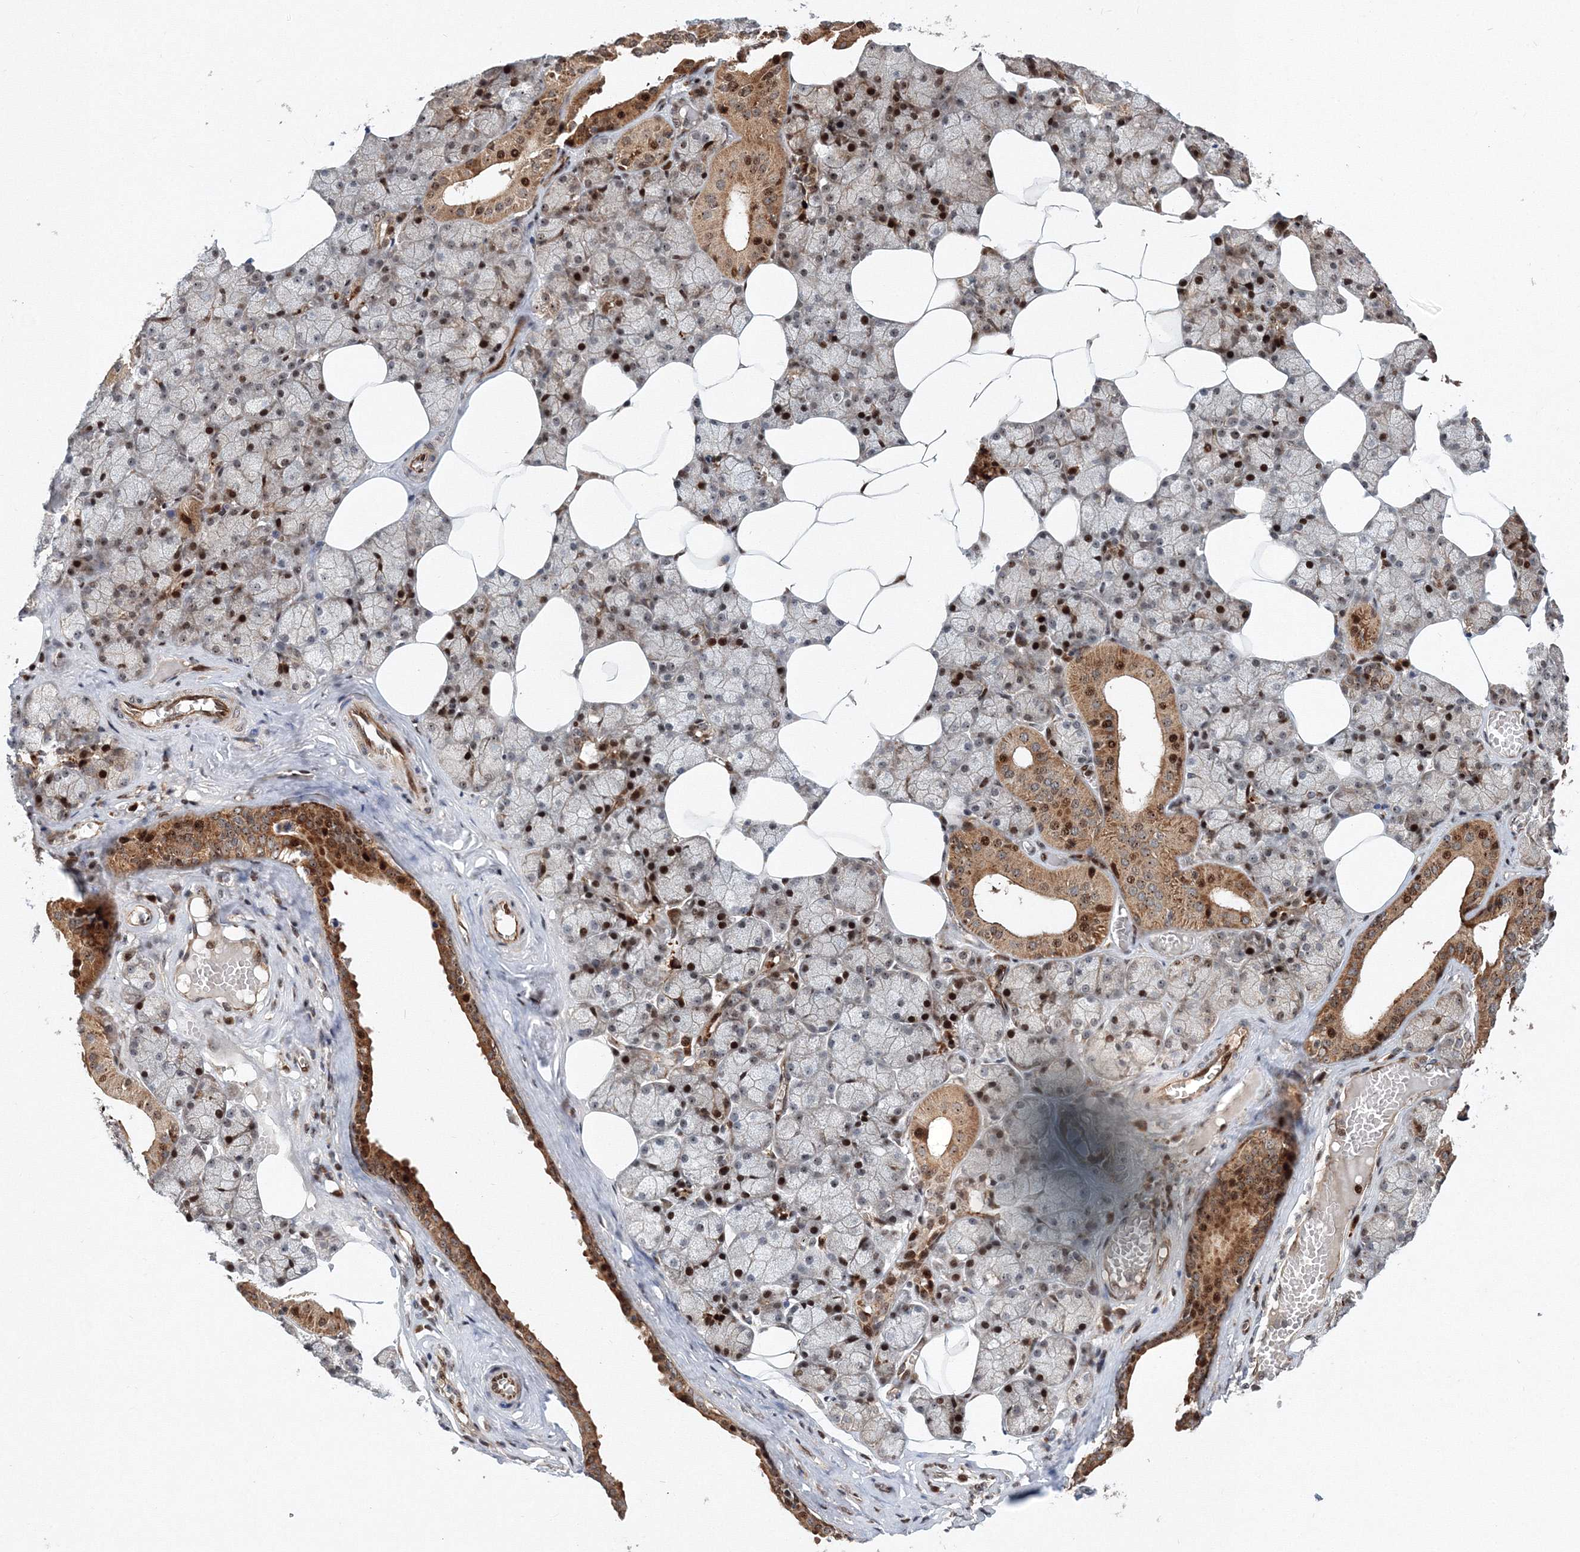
{"staining": {"intensity": "strong", "quantity": "<25%", "location": "cytoplasmic/membranous,nuclear"}, "tissue": "salivary gland", "cell_type": "Glandular cells", "image_type": "normal", "snomed": [{"axis": "morphology", "description": "Normal tissue, NOS"}, {"axis": "topography", "description": "Salivary gland"}], "caption": "This image displays immunohistochemistry (IHC) staining of benign human salivary gland, with medium strong cytoplasmic/membranous,nuclear positivity in about <25% of glandular cells.", "gene": "ANKAR", "patient": {"sex": "male", "age": 62}}